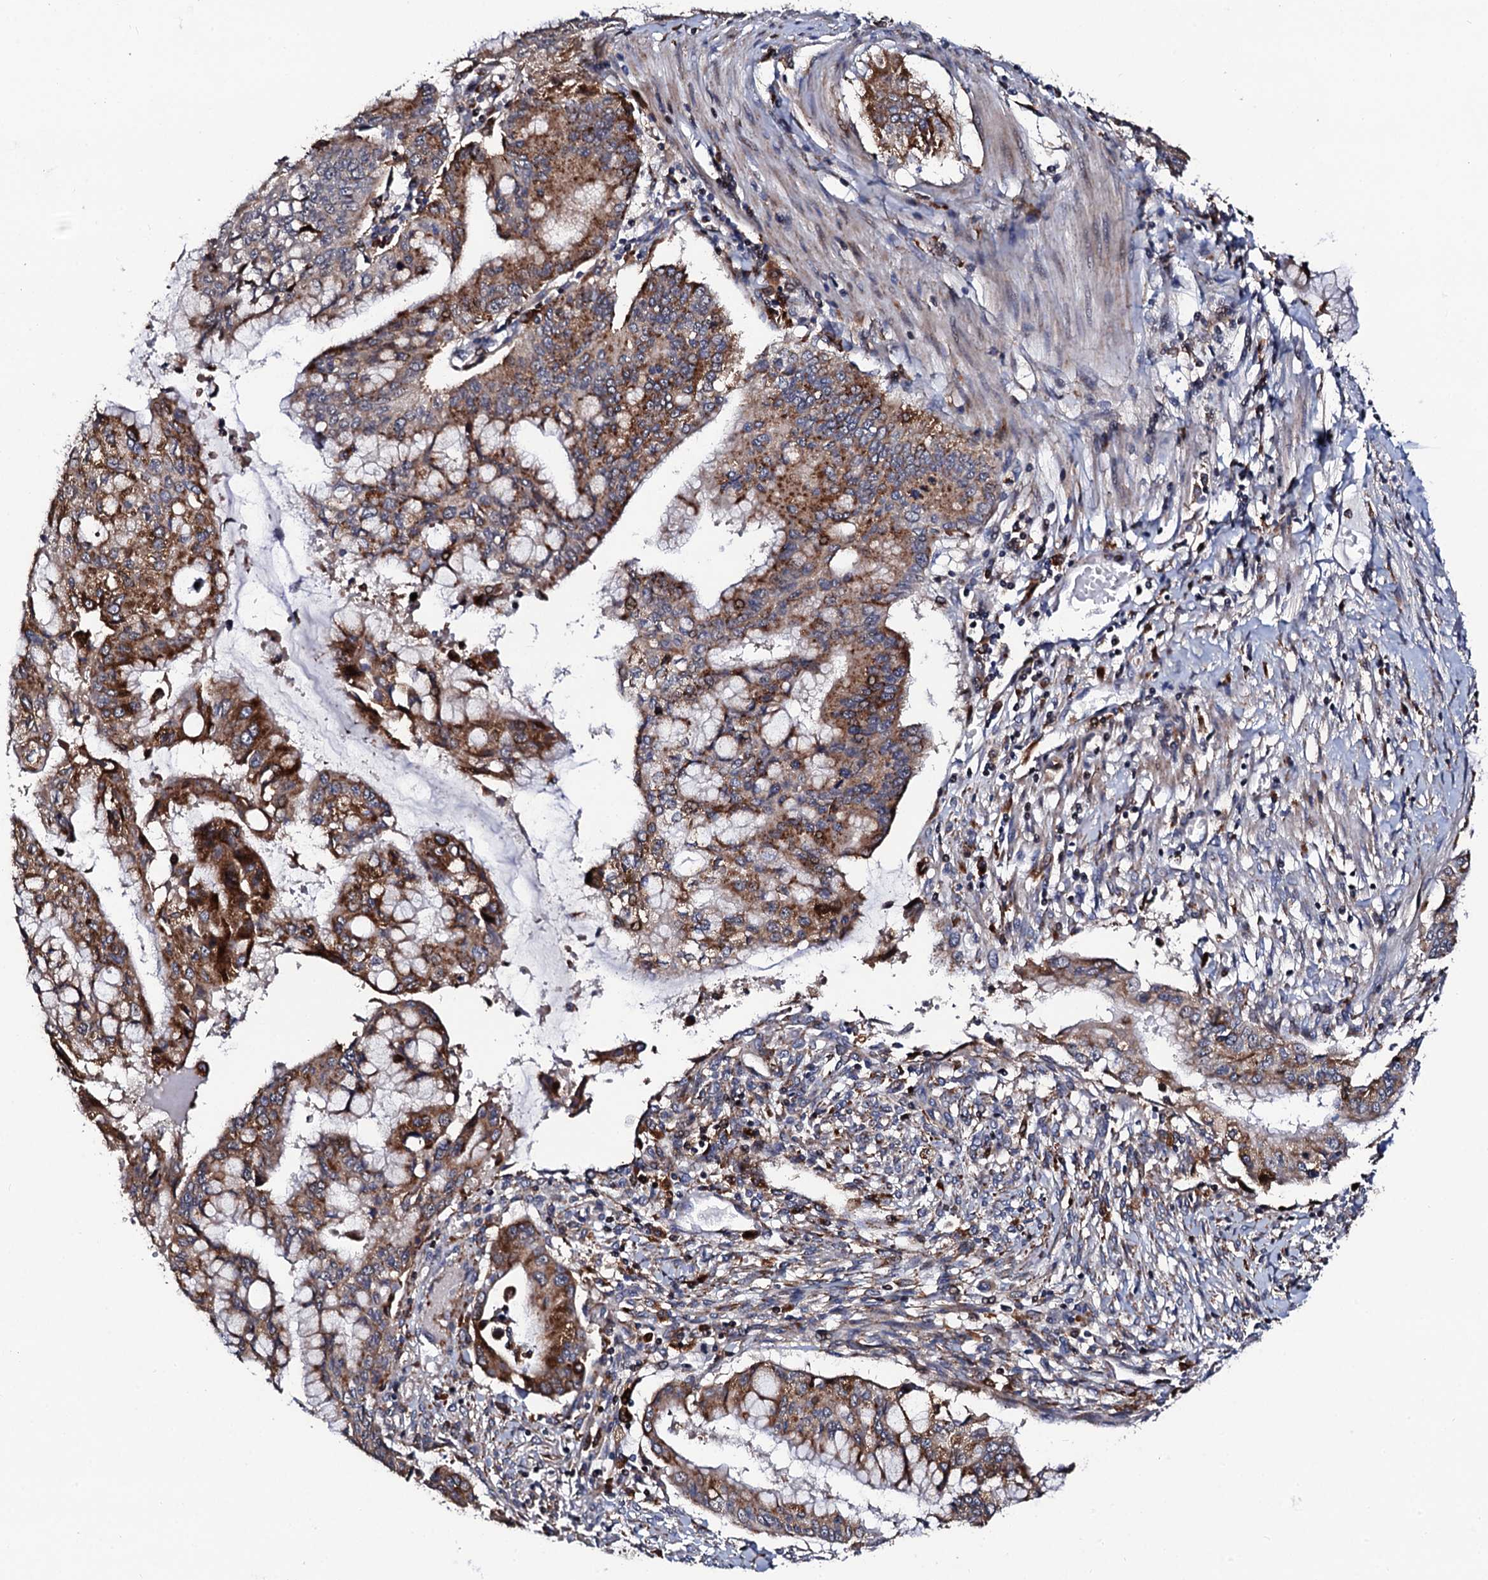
{"staining": {"intensity": "strong", "quantity": ">75%", "location": "cytoplasmic/membranous"}, "tissue": "pancreatic cancer", "cell_type": "Tumor cells", "image_type": "cancer", "snomed": [{"axis": "morphology", "description": "Adenocarcinoma, NOS"}, {"axis": "topography", "description": "Pancreas"}], "caption": "A brown stain labels strong cytoplasmic/membranous positivity of a protein in human pancreatic adenocarcinoma tumor cells. The staining was performed using DAB (3,3'-diaminobenzidine) to visualize the protein expression in brown, while the nuclei were stained in blue with hematoxylin (Magnification: 20x).", "gene": "TCIRG1", "patient": {"sex": "male", "age": 46}}